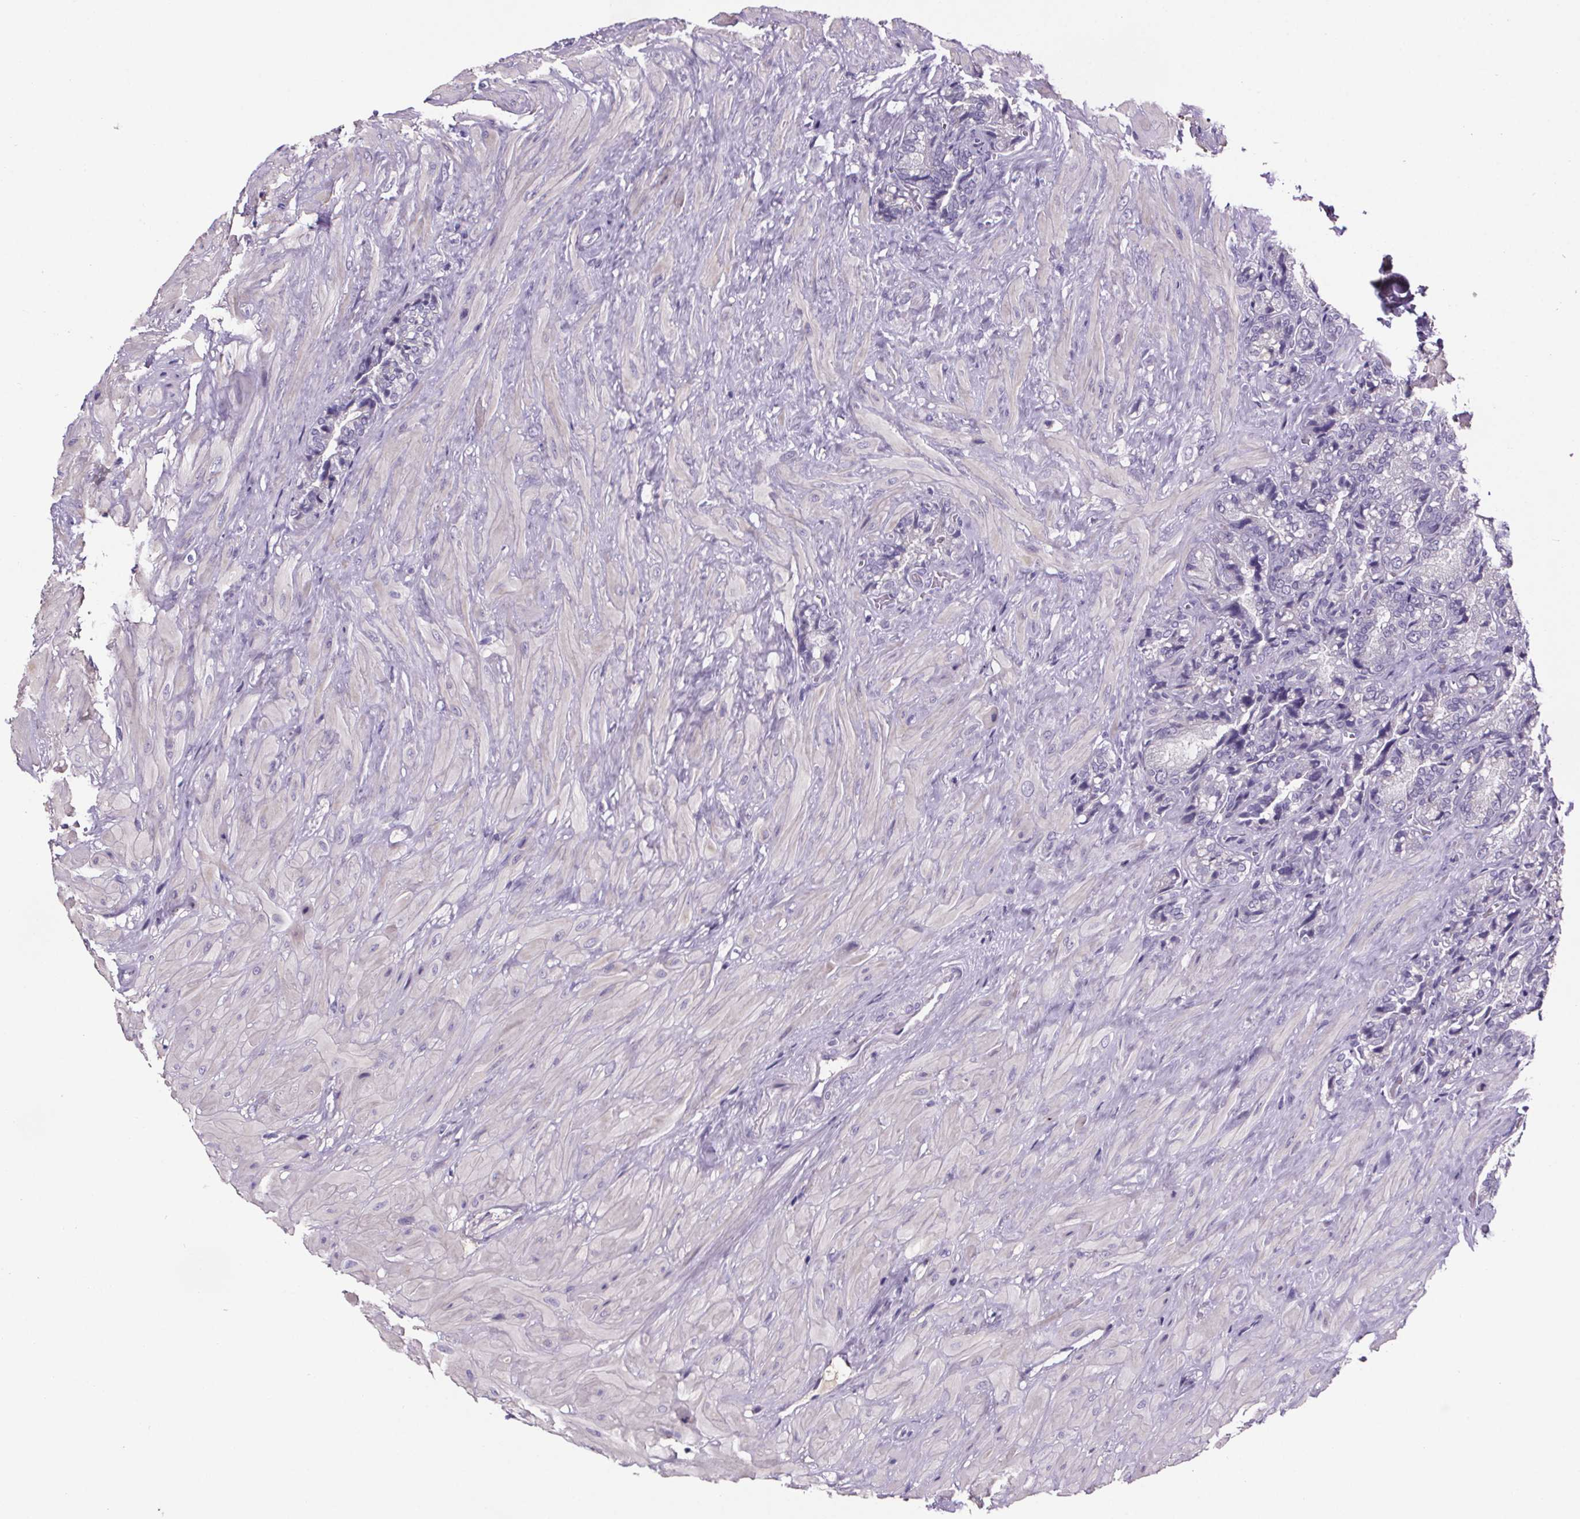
{"staining": {"intensity": "negative", "quantity": "none", "location": "none"}, "tissue": "seminal vesicle", "cell_type": "Glandular cells", "image_type": "normal", "snomed": [{"axis": "morphology", "description": "Normal tissue, NOS"}, {"axis": "topography", "description": "Seminal veicle"}], "caption": "Human seminal vesicle stained for a protein using immunohistochemistry displays no positivity in glandular cells.", "gene": "CUBN", "patient": {"sex": "male", "age": 57}}